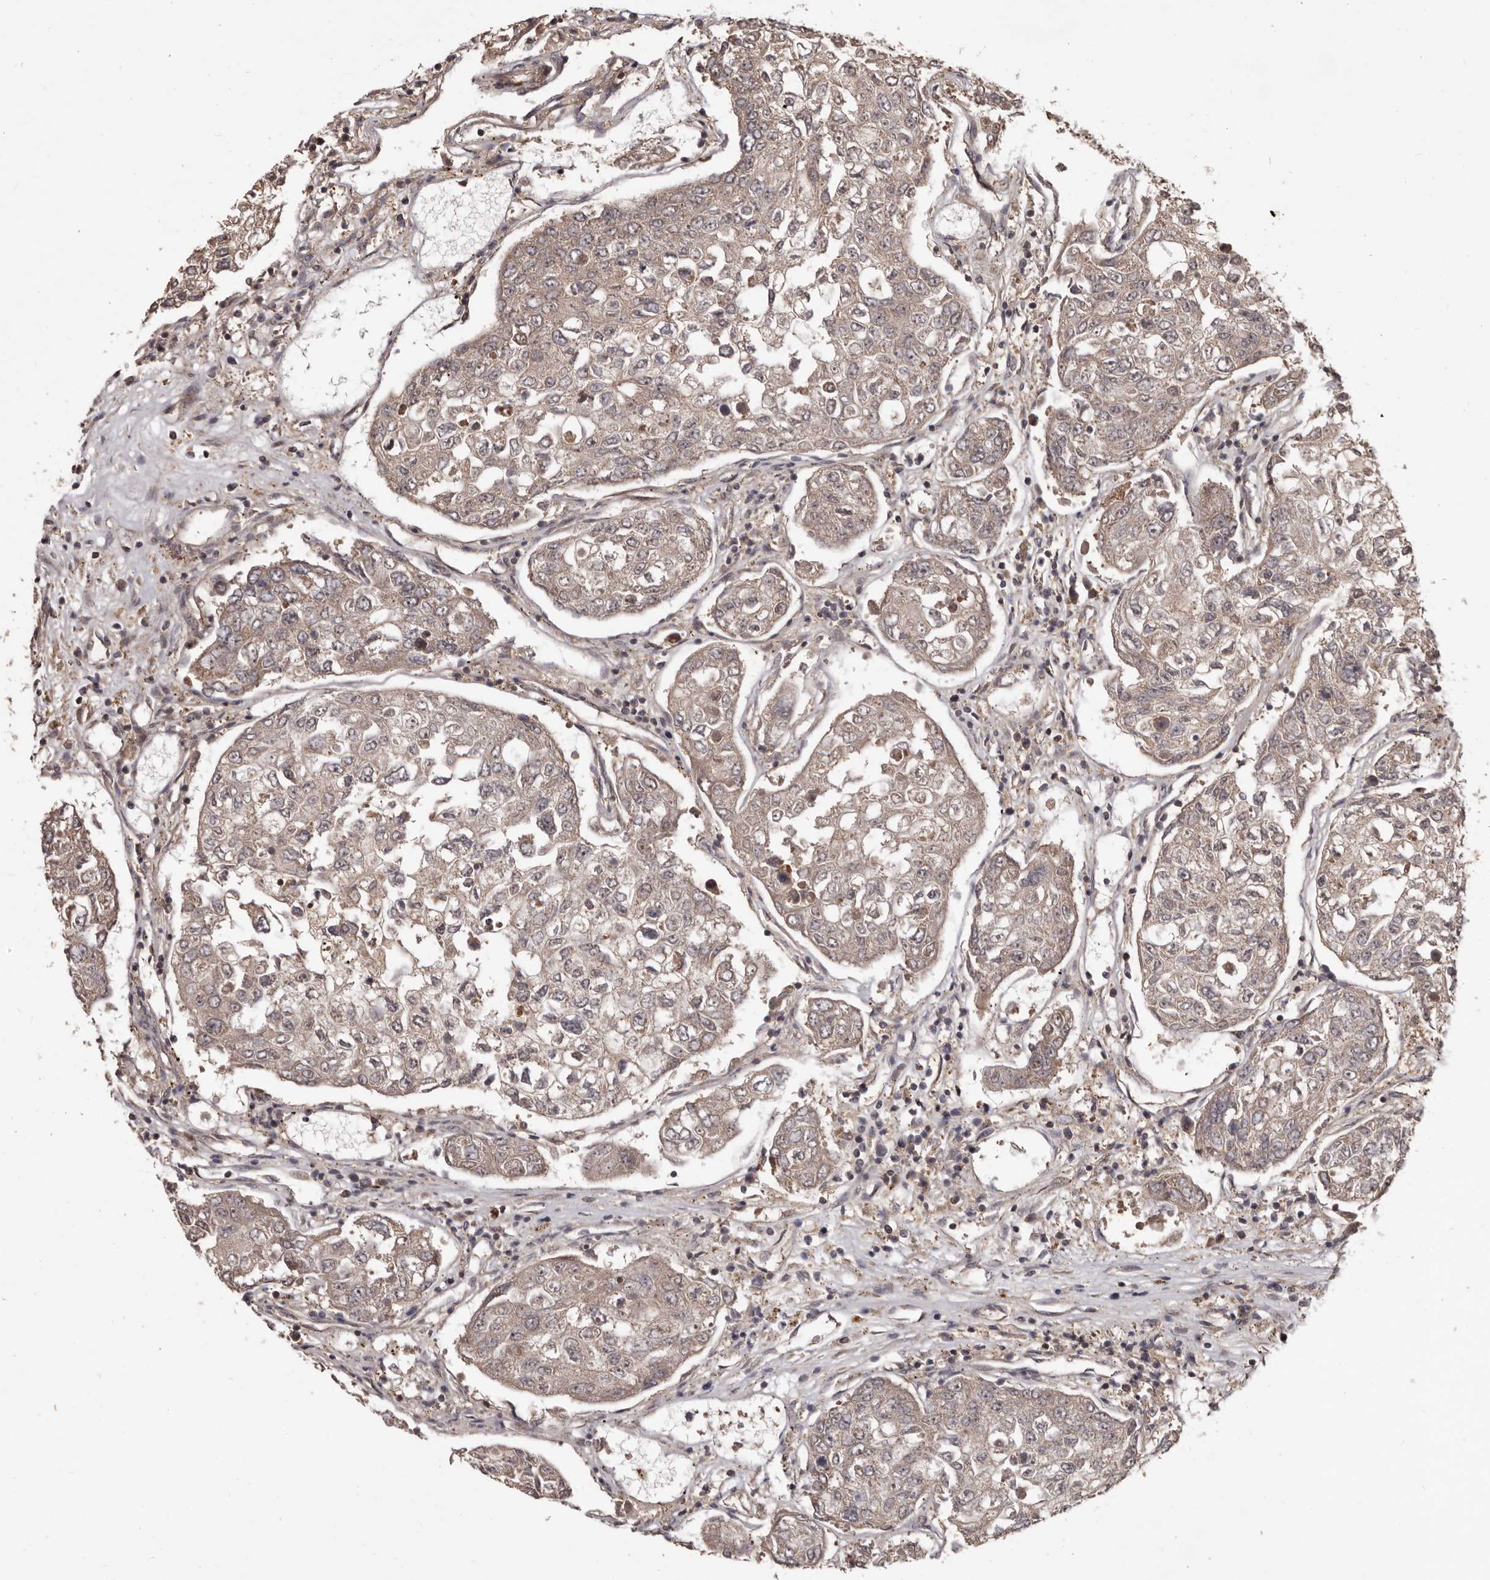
{"staining": {"intensity": "weak", "quantity": ">75%", "location": "cytoplasmic/membranous"}, "tissue": "urothelial cancer", "cell_type": "Tumor cells", "image_type": "cancer", "snomed": [{"axis": "morphology", "description": "Urothelial carcinoma, High grade"}, {"axis": "topography", "description": "Lymph node"}, {"axis": "topography", "description": "Urinary bladder"}], "caption": "Immunohistochemistry (IHC) image of neoplastic tissue: human urothelial carcinoma (high-grade) stained using IHC exhibits low levels of weak protein expression localized specifically in the cytoplasmic/membranous of tumor cells, appearing as a cytoplasmic/membranous brown color.", "gene": "MTO1", "patient": {"sex": "male", "age": 51}}